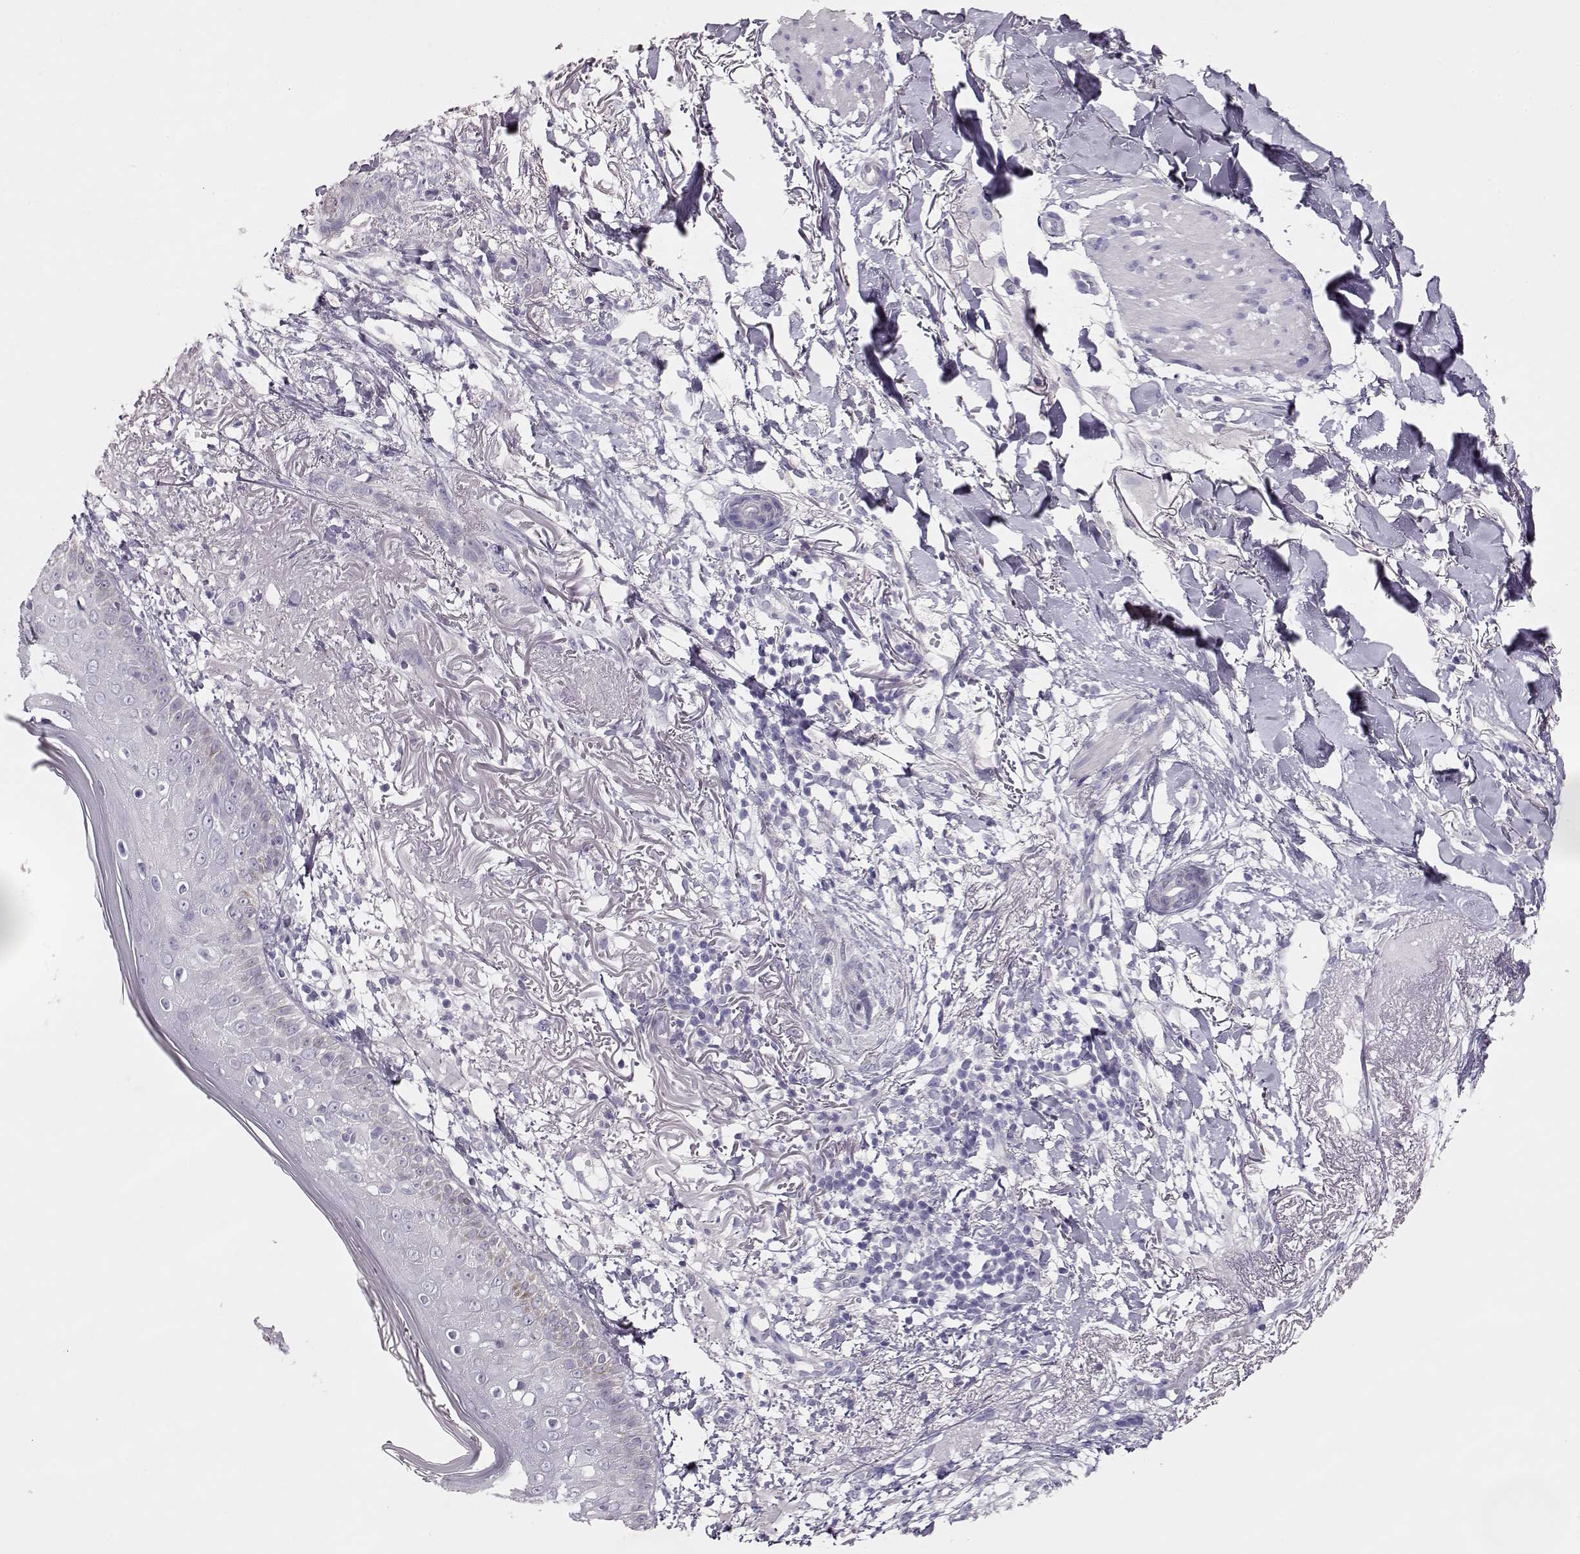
{"staining": {"intensity": "negative", "quantity": "none", "location": "none"}, "tissue": "skin cancer", "cell_type": "Tumor cells", "image_type": "cancer", "snomed": [{"axis": "morphology", "description": "Normal tissue, NOS"}, {"axis": "morphology", "description": "Basal cell carcinoma"}, {"axis": "topography", "description": "Skin"}], "caption": "High power microscopy image of an immunohistochemistry (IHC) histopathology image of skin cancer (basal cell carcinoma), revealing no significant expression in tumor cells.", "gene": "GLIPR1L2", "patient": {"sex": "male", "age": 84}}